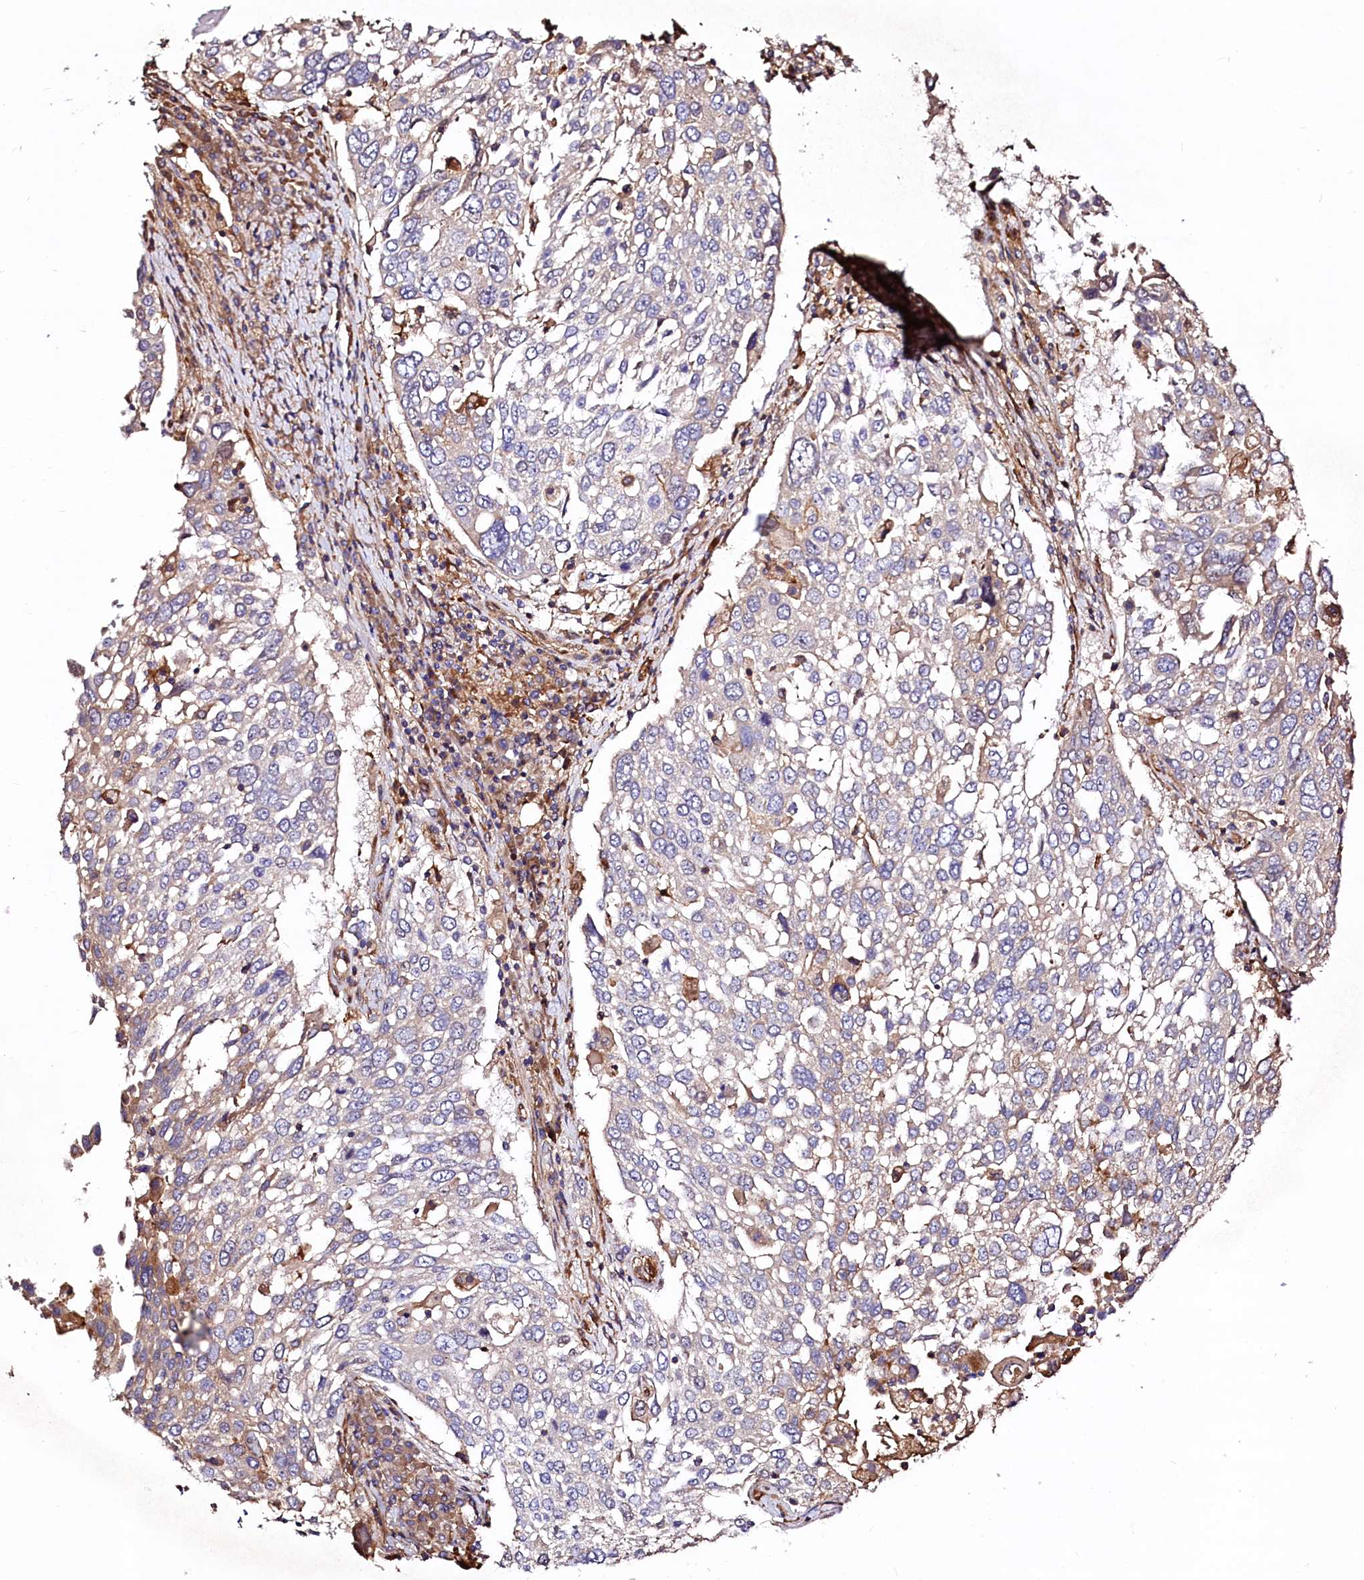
{"staining": {"intensity": "negative", "quantity": "none", "location": "none"}, "tissue": "lung cancer", "cell_type": "Tumor cells", "image_type": "cancer", "snomed": [{"axis": "morphology", "description": "Squamous cell carcinoma, NOS"}, {"axis": "topography", "description": "Lung"}], "caption": "Protein analysis of lung cancer (squamous cell carcinoma) demonstrates no significant staining in tumor cells.", "gene": "KLHDC4", "patient": {"sex": "male", "age": 65}}